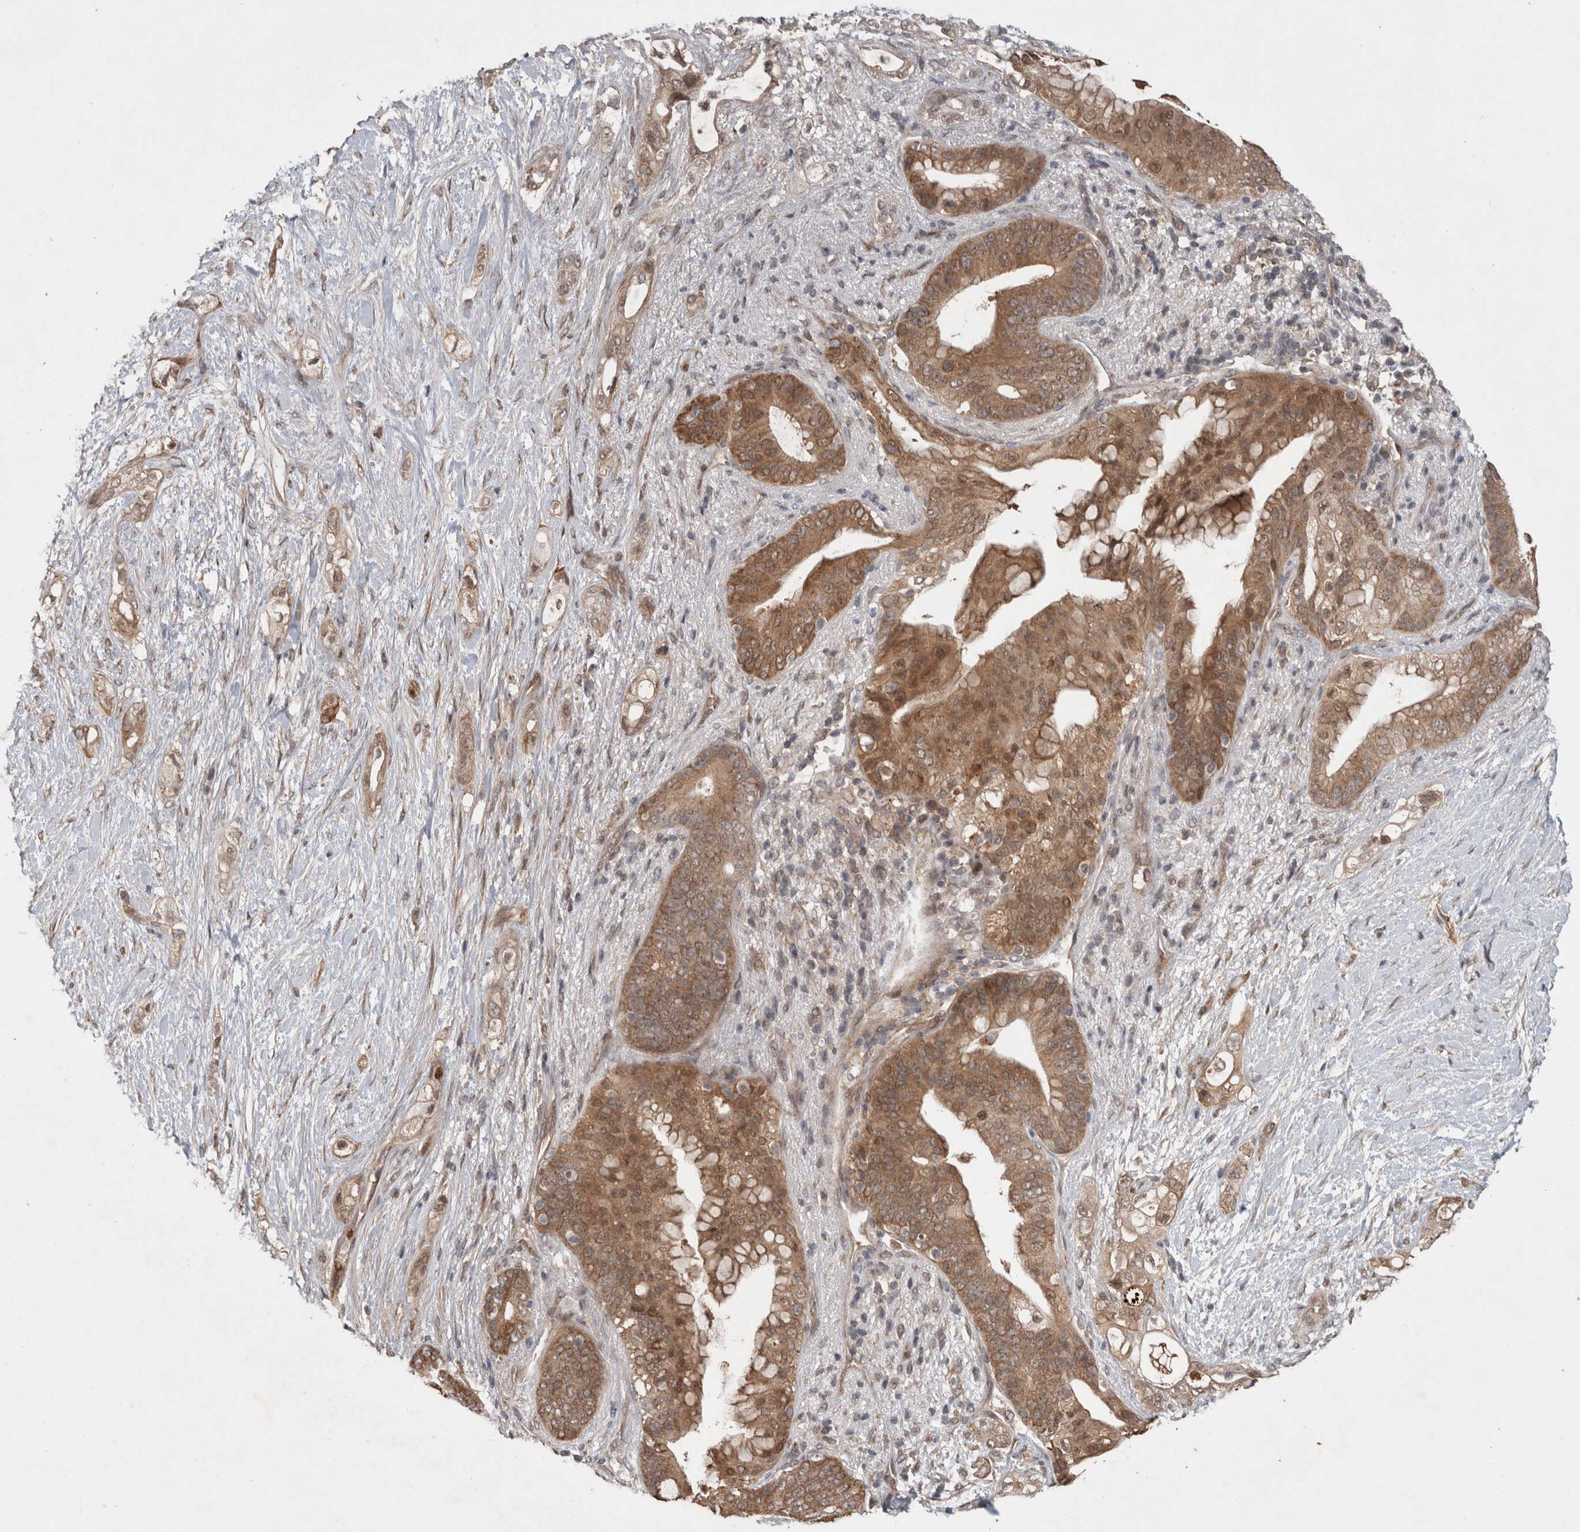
{"staining": {"intensity": "moderate", "quantity": ">75%", "location": "cytoplasmic/membranous"}, "tissue": "pancreatic cancer", "cell_type": "Tumor cells", "image_type": "cancer", "snomed": [{"axis": "morphology", "description": "Adenocarcinoma, NOS"}, {"axis": "topography", "description": "Pancreas"}], "caption": "Approximately >75% of tumor cells in human pancreatic adenocarcinoma demonstrate moderate cytoplasmic/membranous protein staining as visualized by brown immunohistochemical staining.", "gene": "GIMAP6", "patient": {"sex": "male", "age": 53}}